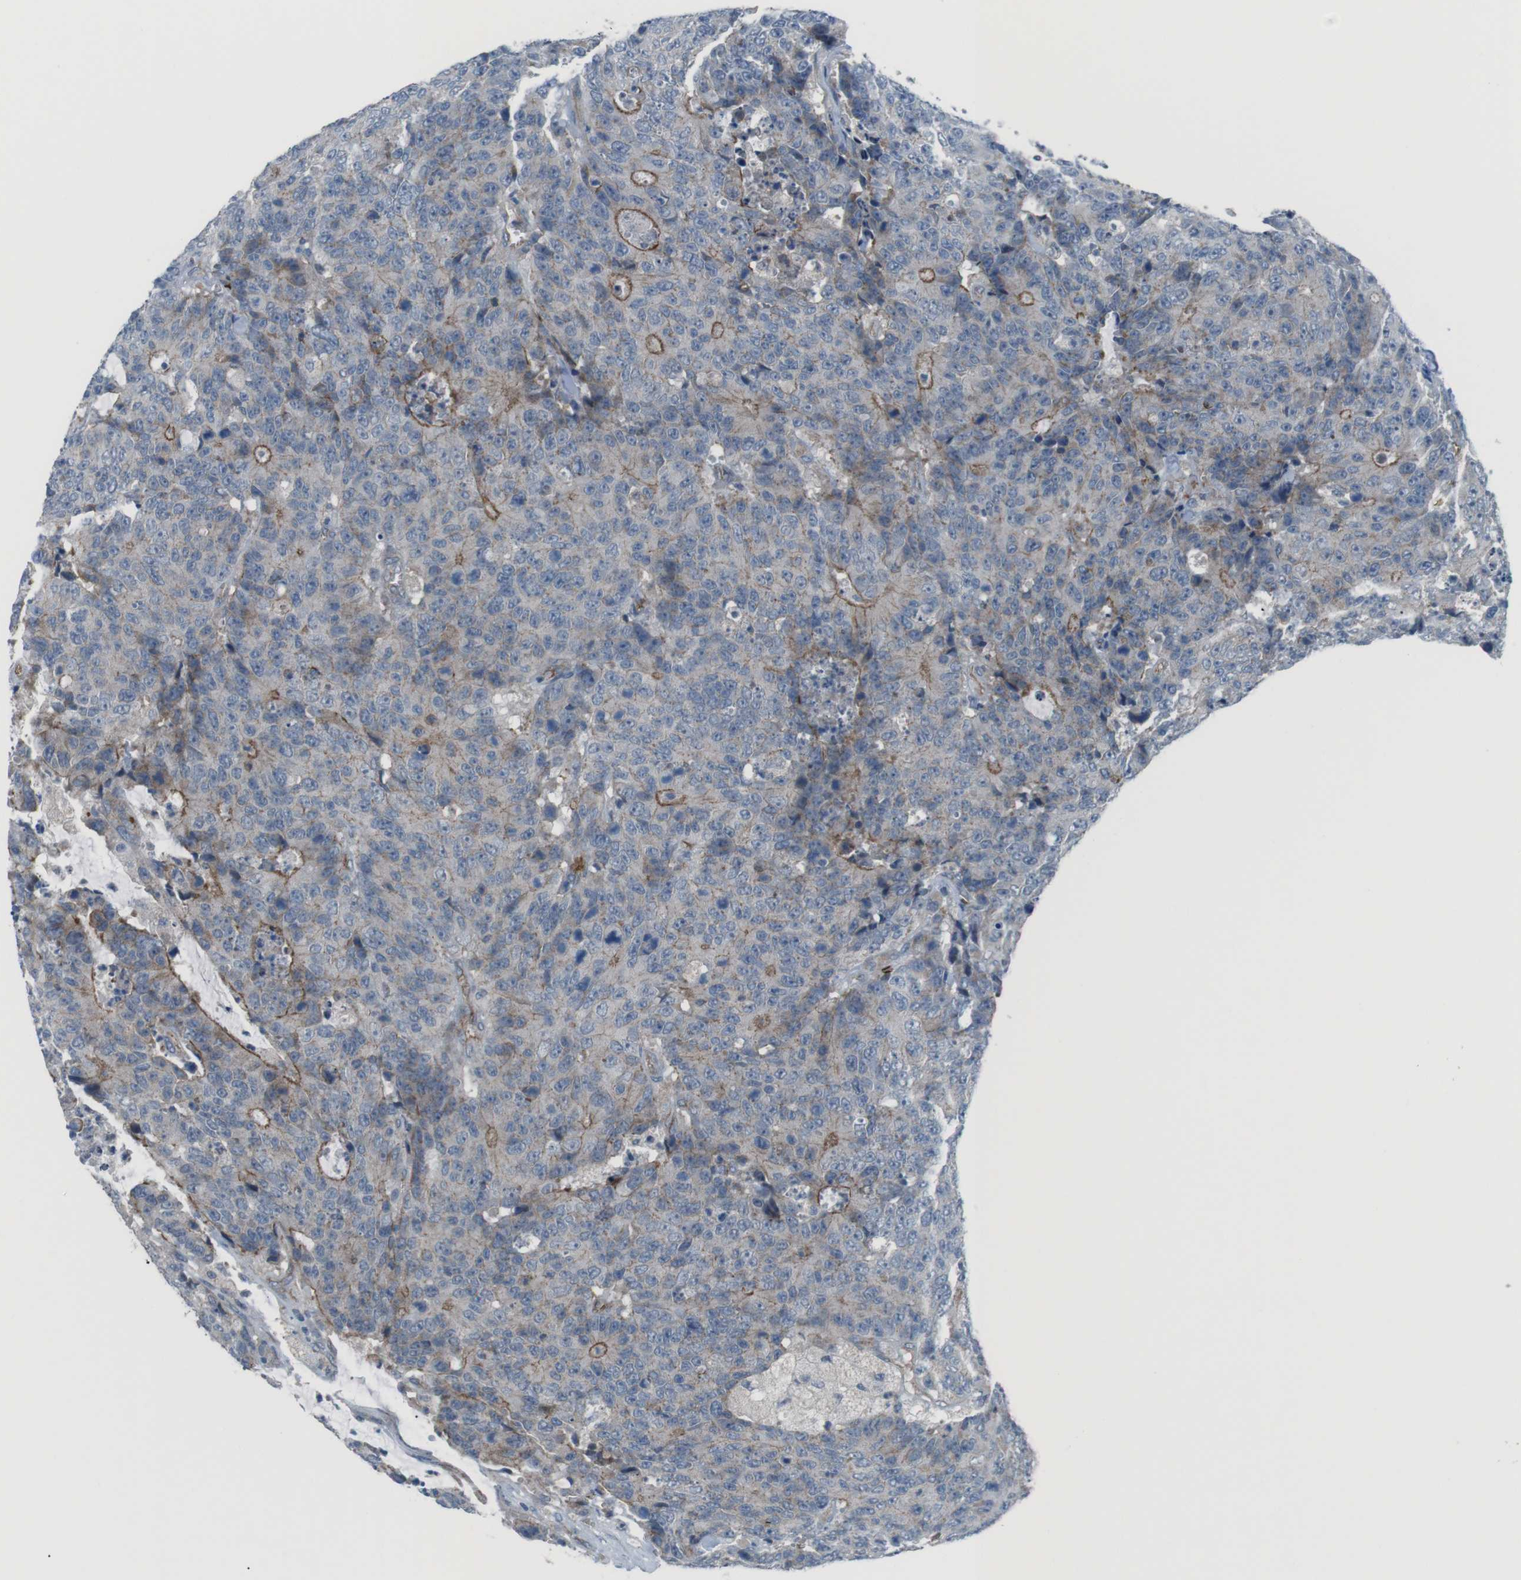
{"staining": {"intensity": "moderate", "quantity": "<25%", "location": "cytoplasmic/membranous"}, "tissue": "colorectal cancer", "cell_type": "Tumor cells", "image_type": "cancer", "snomed": [{"axis": "morphology", "description": "Adenocarcinoma, NOS"}, {"axis": "topography", "description": "Colon"}], "caption": "Adenocarcinoma (colorectal) was stained to show a protein in brown. There is low levels of moderate cytoplasmic/membranous staining in approximately <25% of tumor cells. Ihc stains the protein in brown and the nuclei are stained blue.", "gene": "SPTA1", "patient": {"sex": "female", "age": 86}}